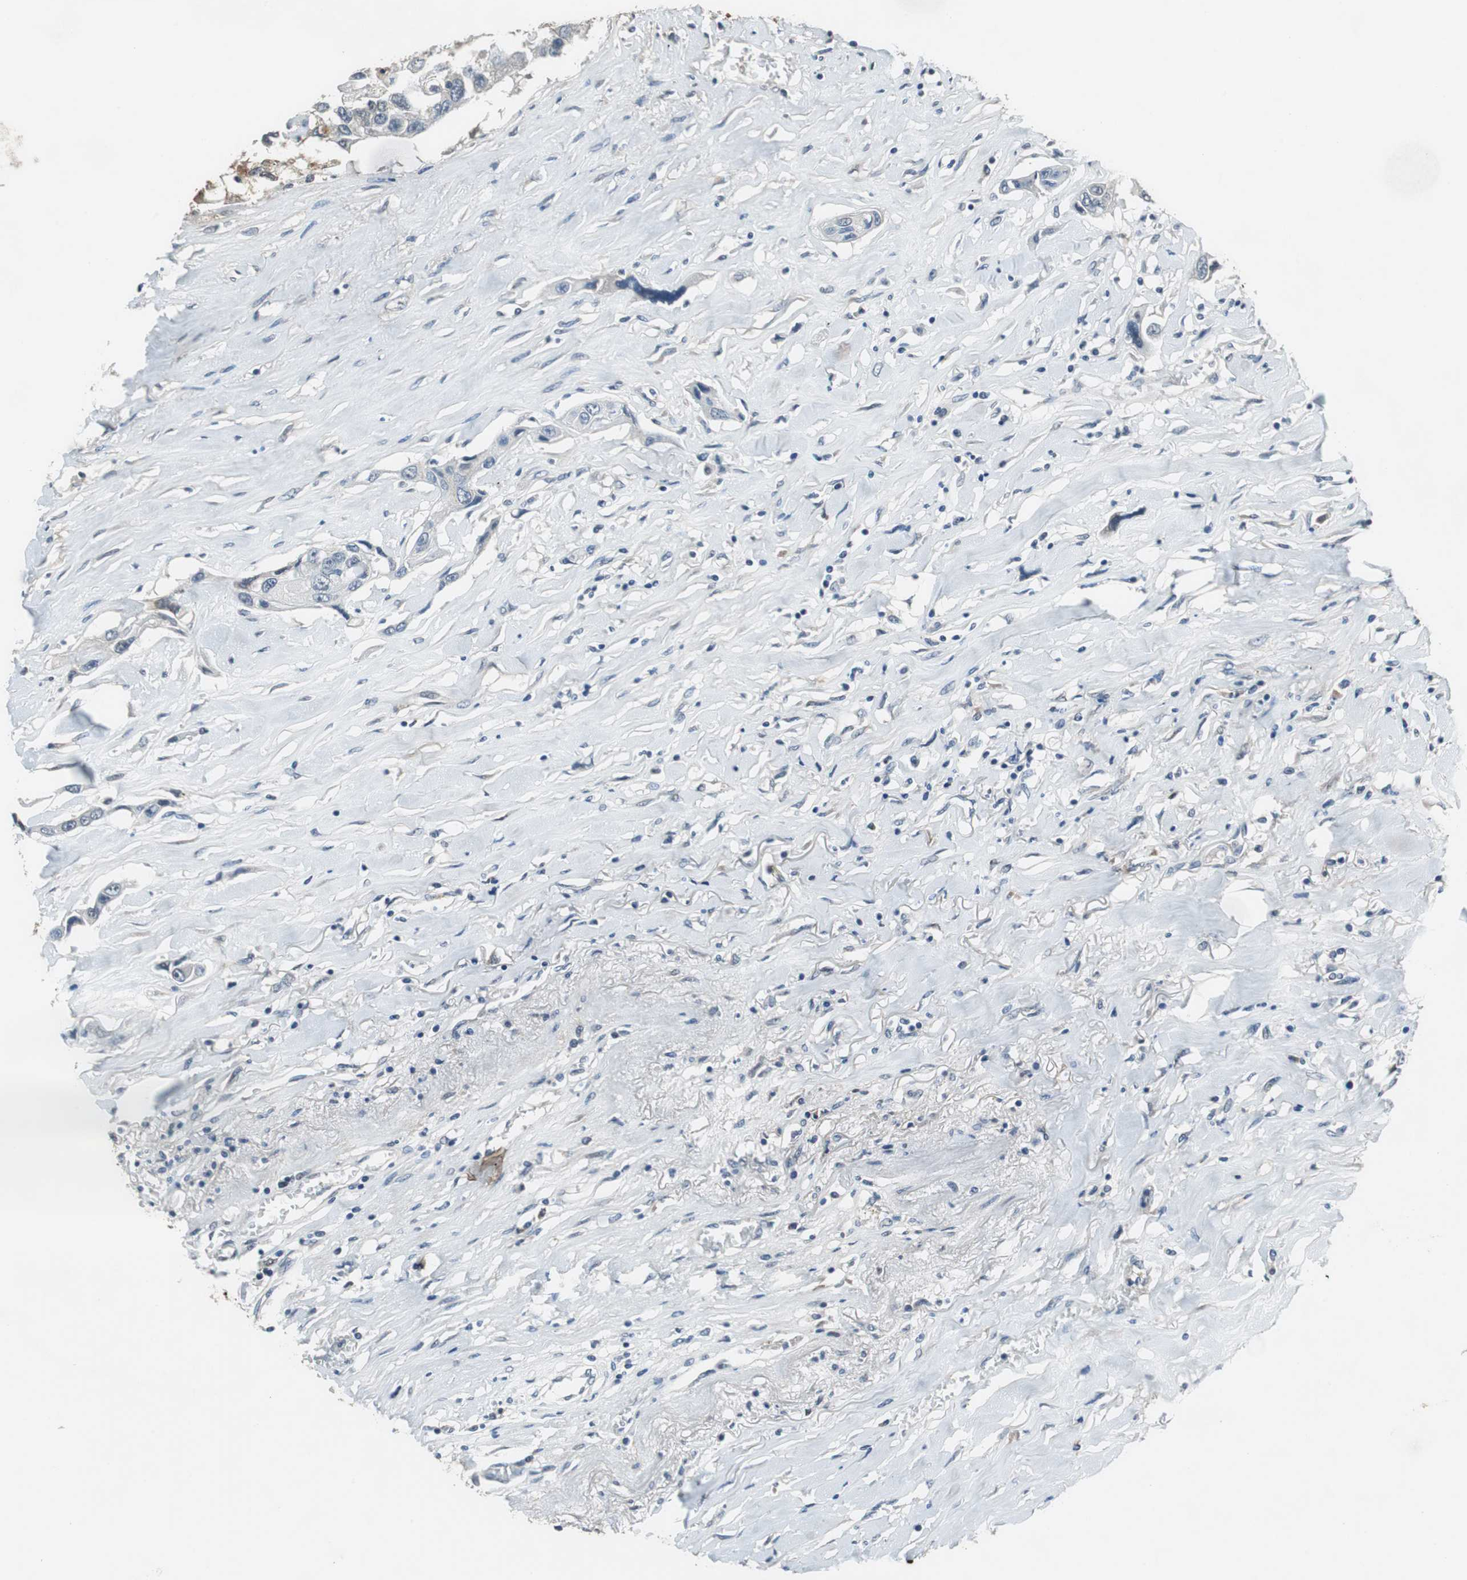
{"staining": {"intensity": "negative", "quantity": "none", "location": "none"}, "tissue": "lung cancer", "cell_type": "Tumor cells", "image_type": "cancer", "snomed": [{"axis": "morphology", "description": "Squamous cell carcinoma, NOS"}, {"axis": "topography", "description": "Lung"}], "caption": "Tumor cells are negative for brown protein staining in lung squamous cell carcinoma.", "gene": "PI4KB", "patient": {"sex": "male", "age": 71}}